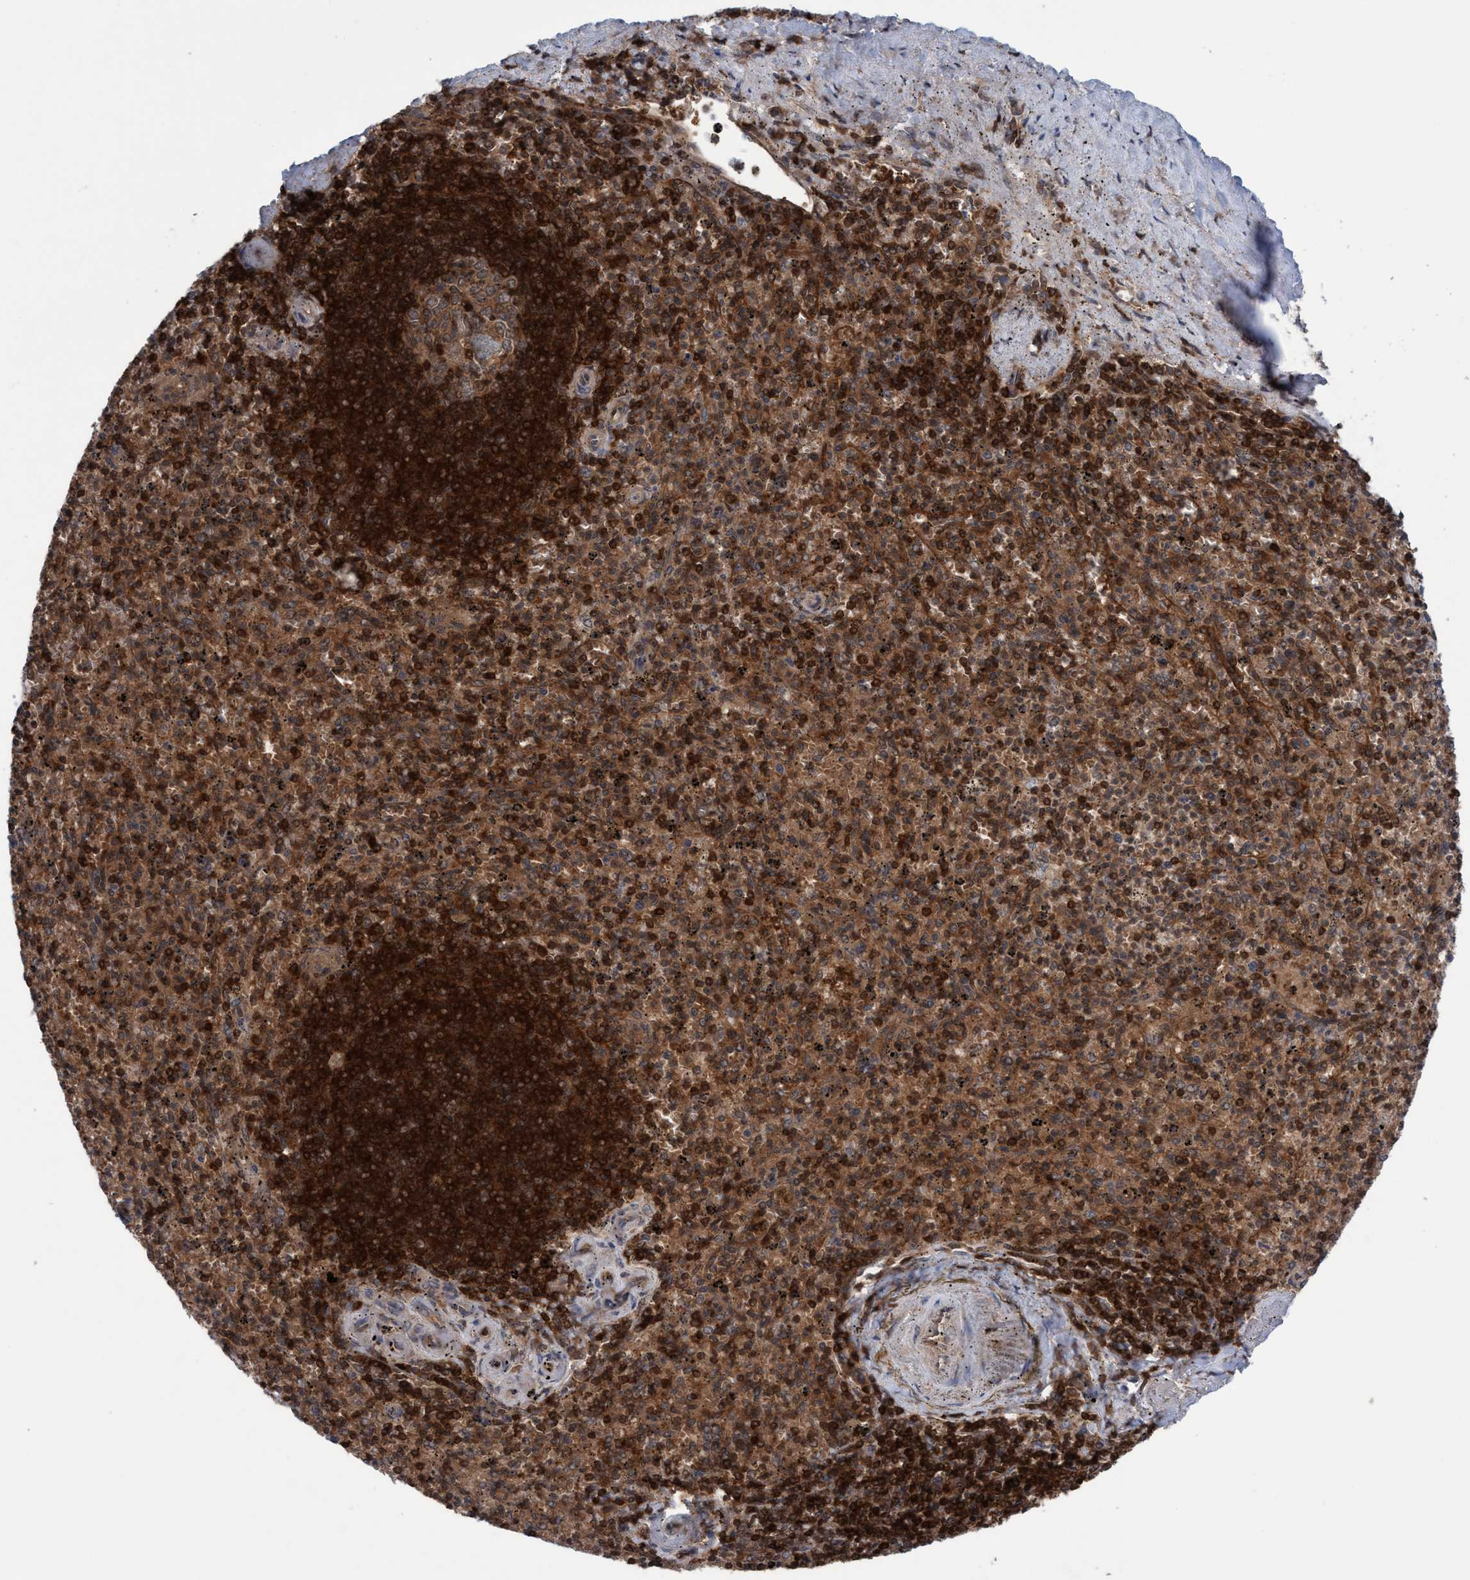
{"staining": {"intensity": "moderate", "quantity": ">75%", "location": "cytoplasmic/membranous"}, "tissue": "spleen", "cell_type": "Cells in red pulp", "image_type": "normal", "snomed": [{"axis": "morphology", "description": "Normal tissue, NOS"}, {"axis": "topography", "description": "Spleen"}], "caption": "Immunohistochemical staining of benign human spleen reveals >75% levels of moderate cytoplasmic/membranous protein expression in approximately >75% of cells in red pulp. The staining is performed using DAB (3,3'-diaminobenzidine) brown chromogen to label protein expression. The nuclei are counter-stained blue using hematoxylin.", "gene": "GLOD4", "patient": {"sex": "male", "age": 72}}